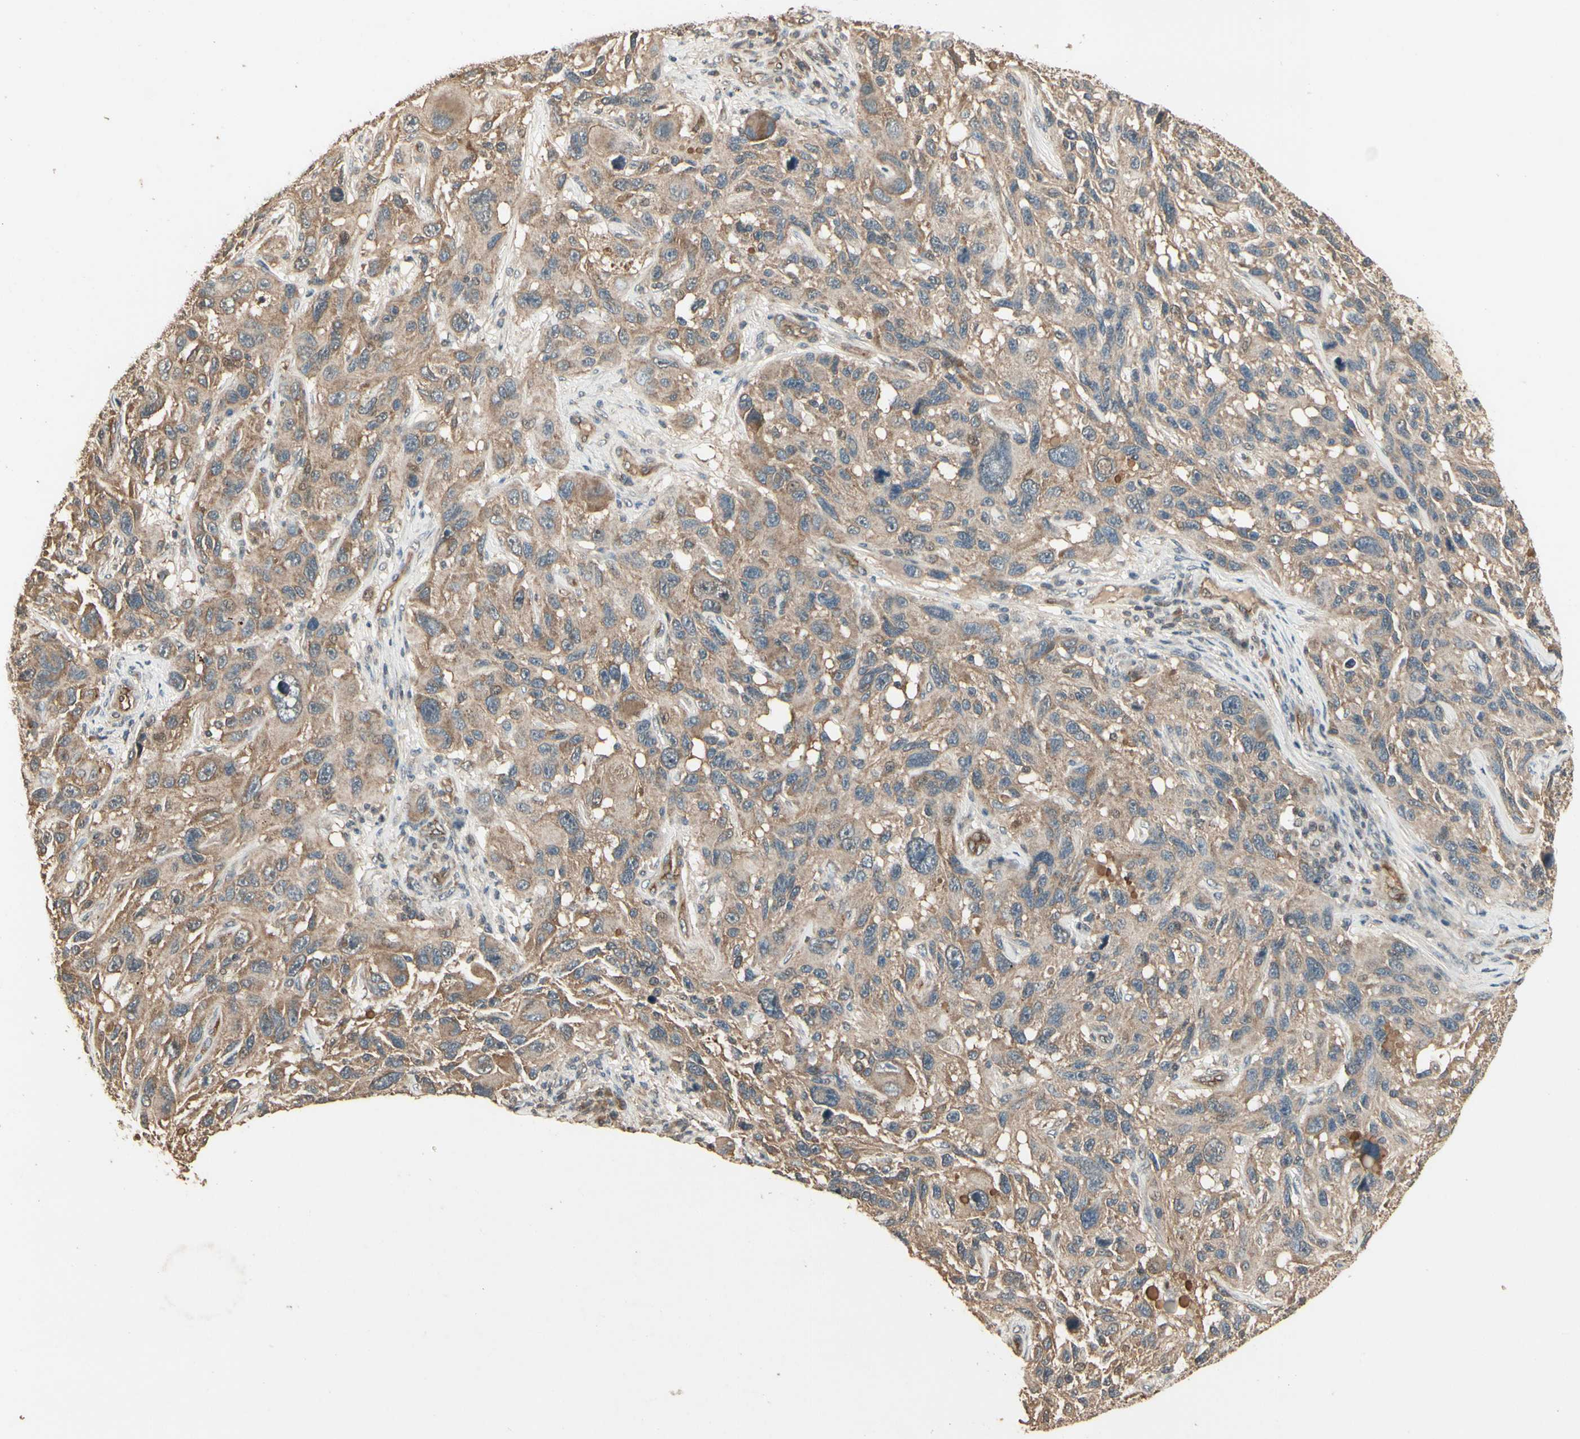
{"staining": {"intensity": "weak", "quantity": ">75%", "location": "cytoplasmic/membranous"}, "tissue": "melanoma", "cell_type": "Tumor cells", "image_type": "cancer", "snomed": [{"axis": "morphology", "description": "Malignant melanoma, NOS"}, {"axis": "topography", "description": "Skin"}], "caption": "This image reveals immunohistochemistry (IHC) staining of human malignant melanoma, with low weak cytoplasmic/membranous expression in approximately >75% of tumor cells.", "gene": "RNF180", "patient": {"sex": "male", "age": 53}}